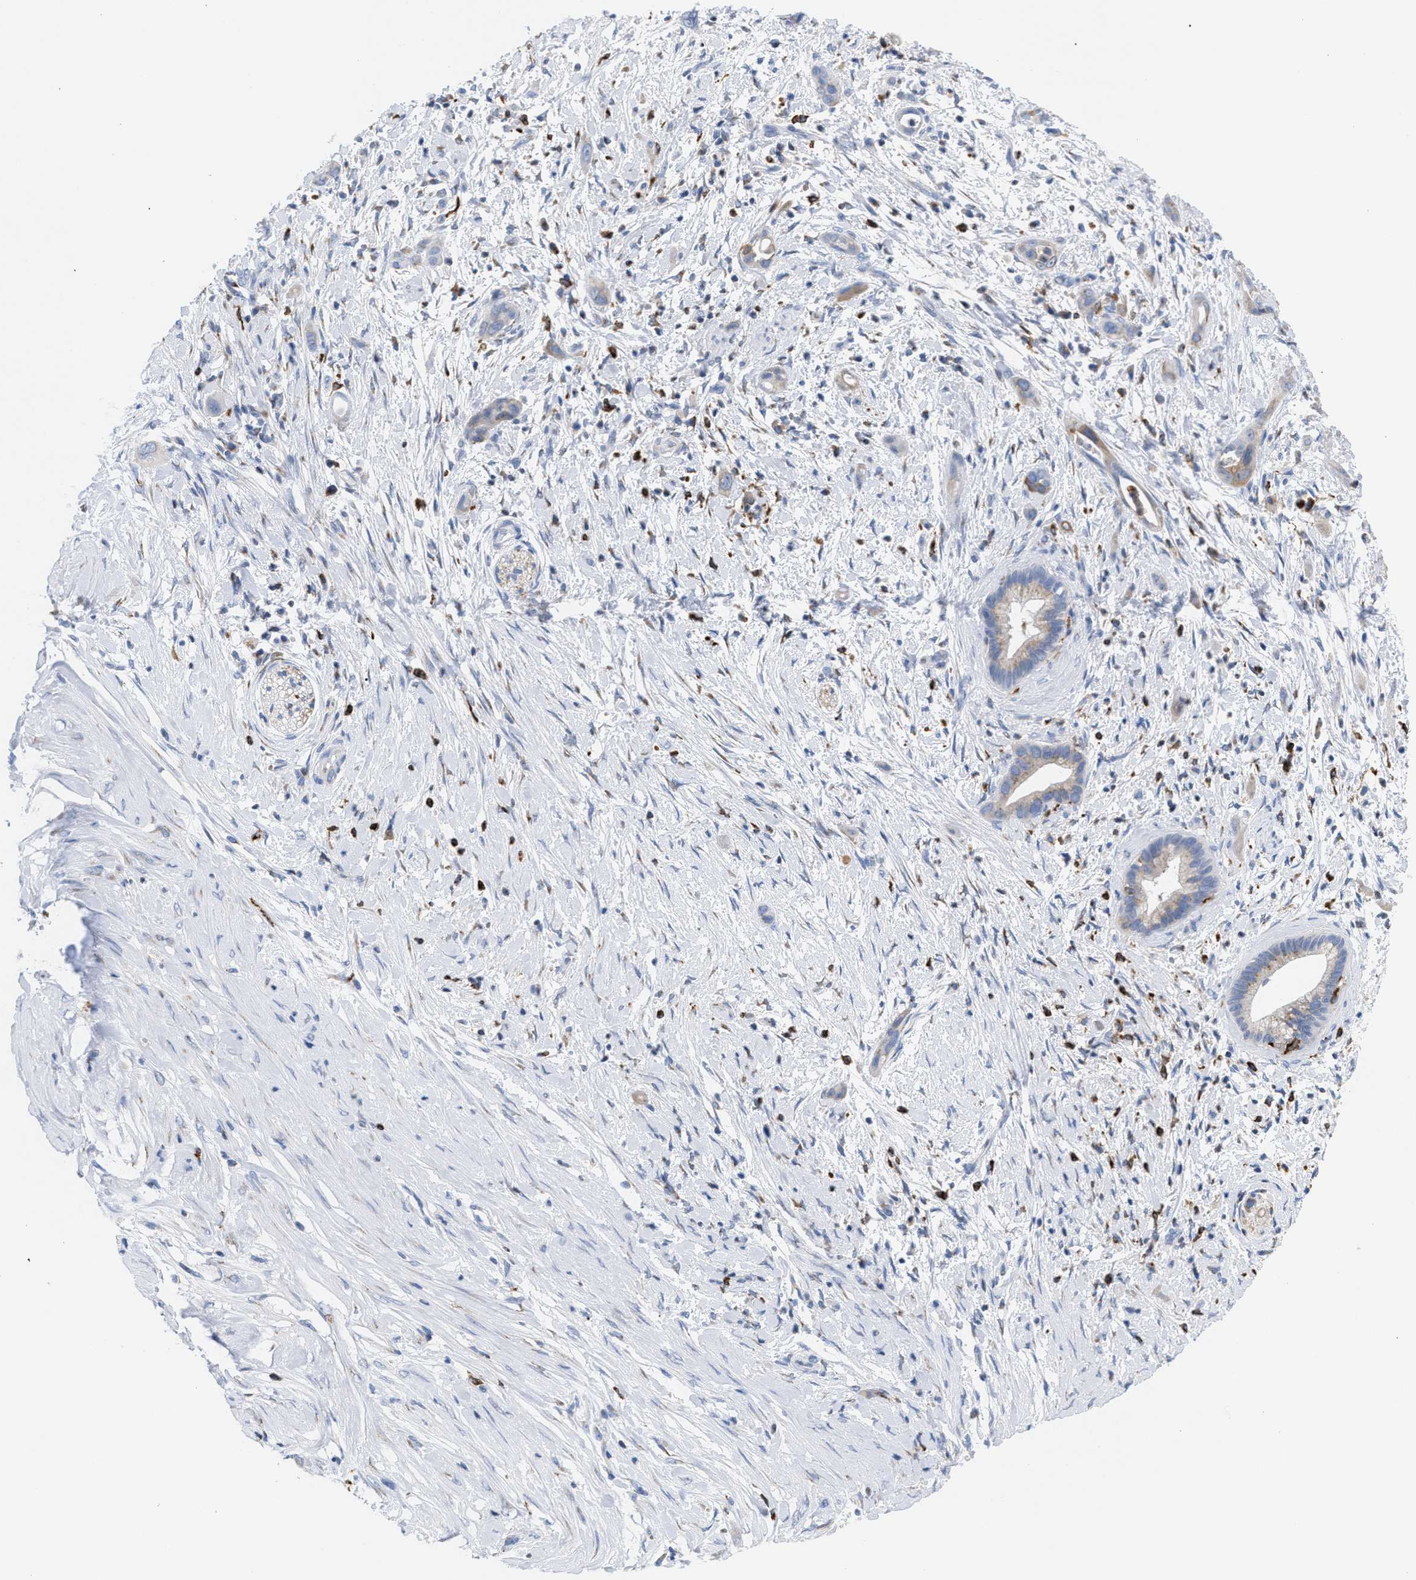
{"staining": {"intensity": "moderate", "quantity": "25%-75%", "location": "cytoplasmic/membranous"}, "tissue": "pancreatic cancer", "cell_type": "Tumor cells", "image_type": "cancer", "snomed": [{"axis": "morphology", "description": "Adenocarcinoma, NOS"}, {"axis": "topography", "description": "Pancreas"}], "caption": "Adenocarcinoma (pancreatic) stained for a protein shows moderate cytoplasmic/membranous positivity in tumor cells.", "gene": "TACC3", "patient": {"sex": "male", "age": 59}}